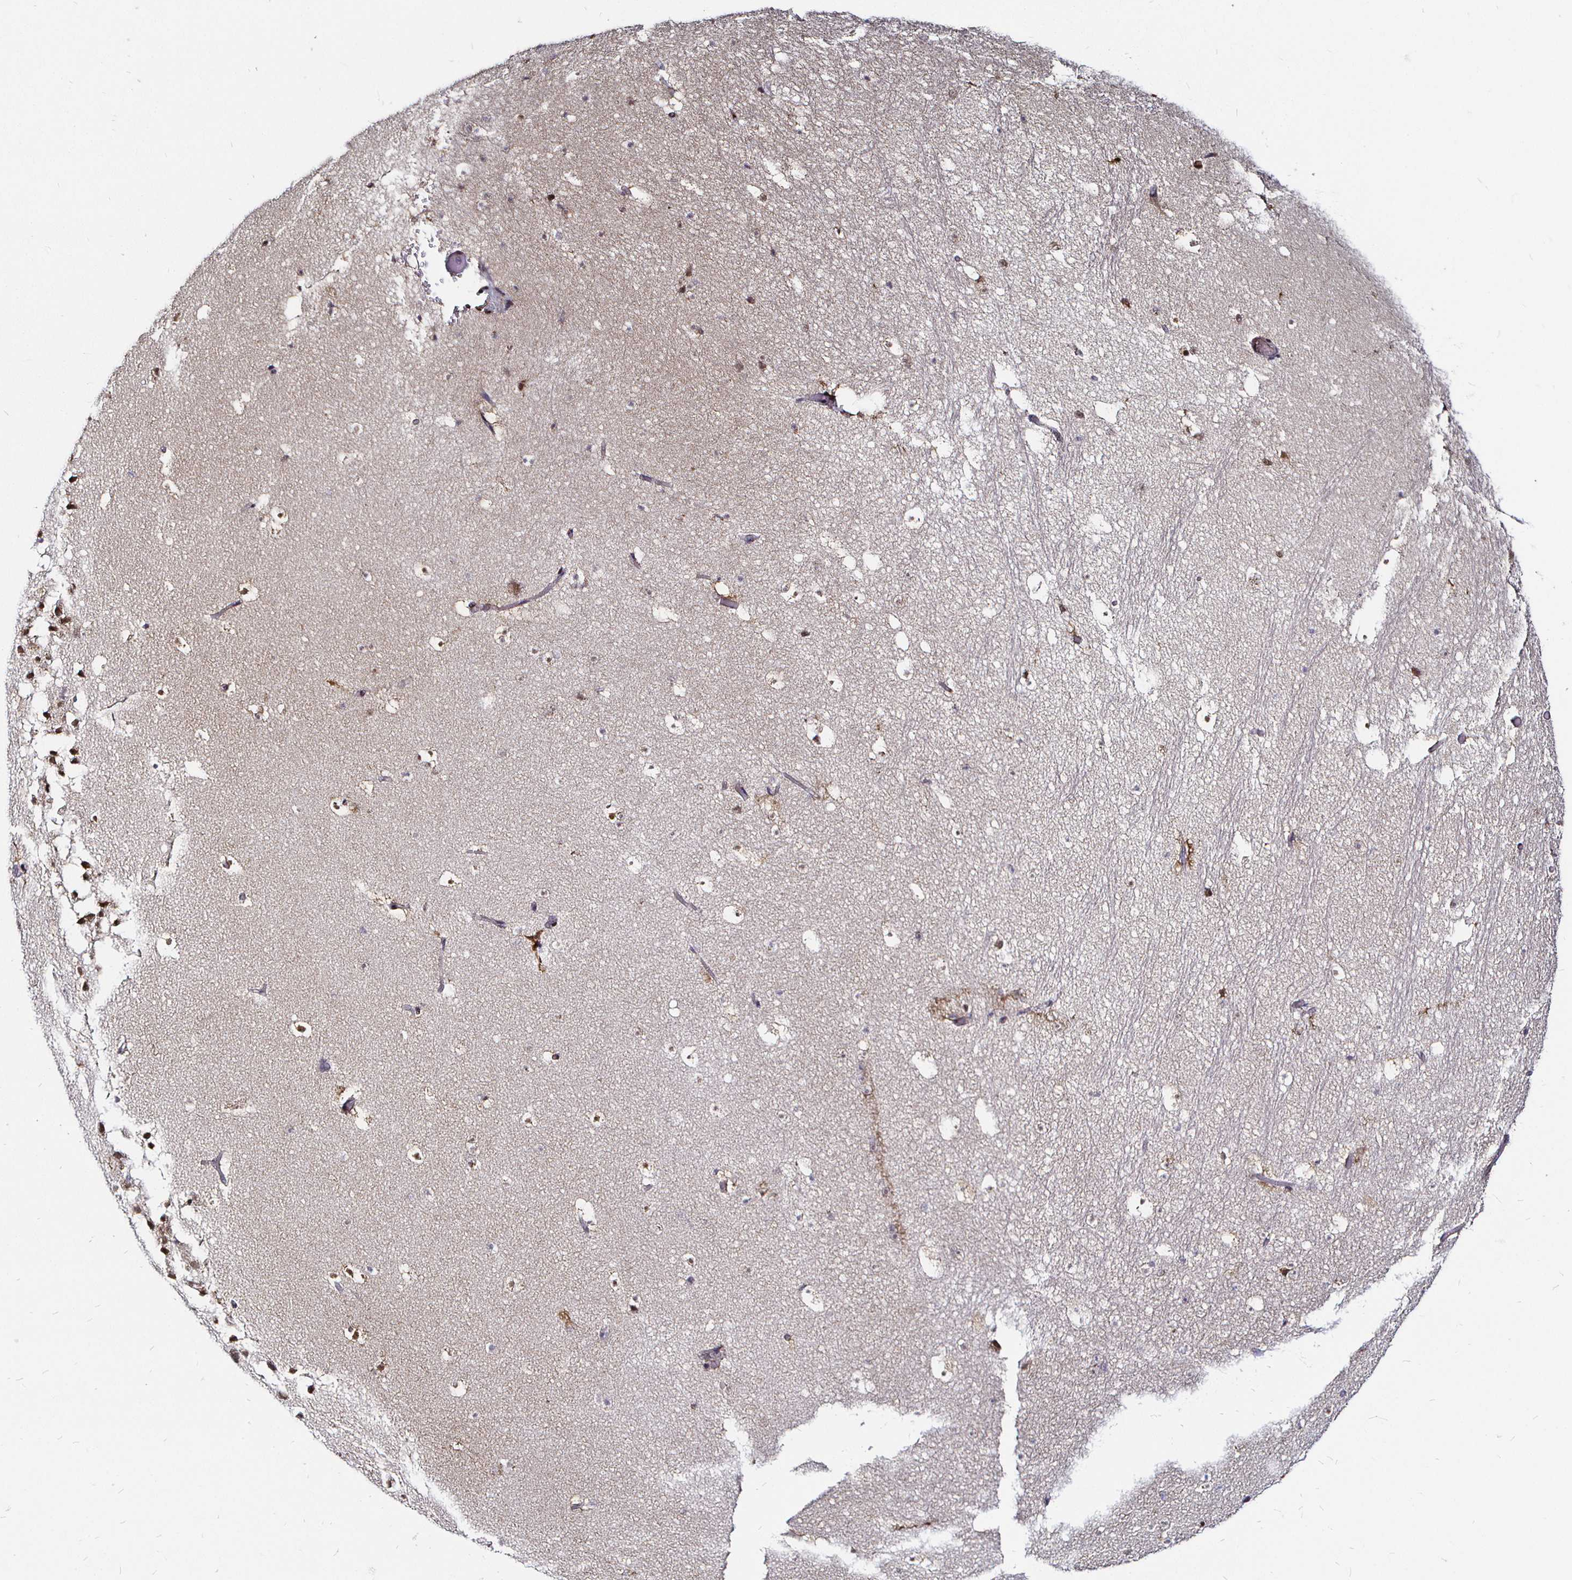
{"staining": {"intensity": "strong", "quantity": "<25%", "location": "nuclear"}, "tissue": "hippocampus", "cell_type": "Glial cells", "image_type": "normal", "snomed": [{"axis": "morphology", "description": "Normal tissue, NOS"}, {"axis": "topography", "description": "Hippocampus"}], "caption": "DAB immunohistochemical staining of unremarkable hippocampus displays strong nuclear protein expression in approximately <25% of glial cells.", "gene": "ATG3", "patient": {"sex": "male", "age": 26}}